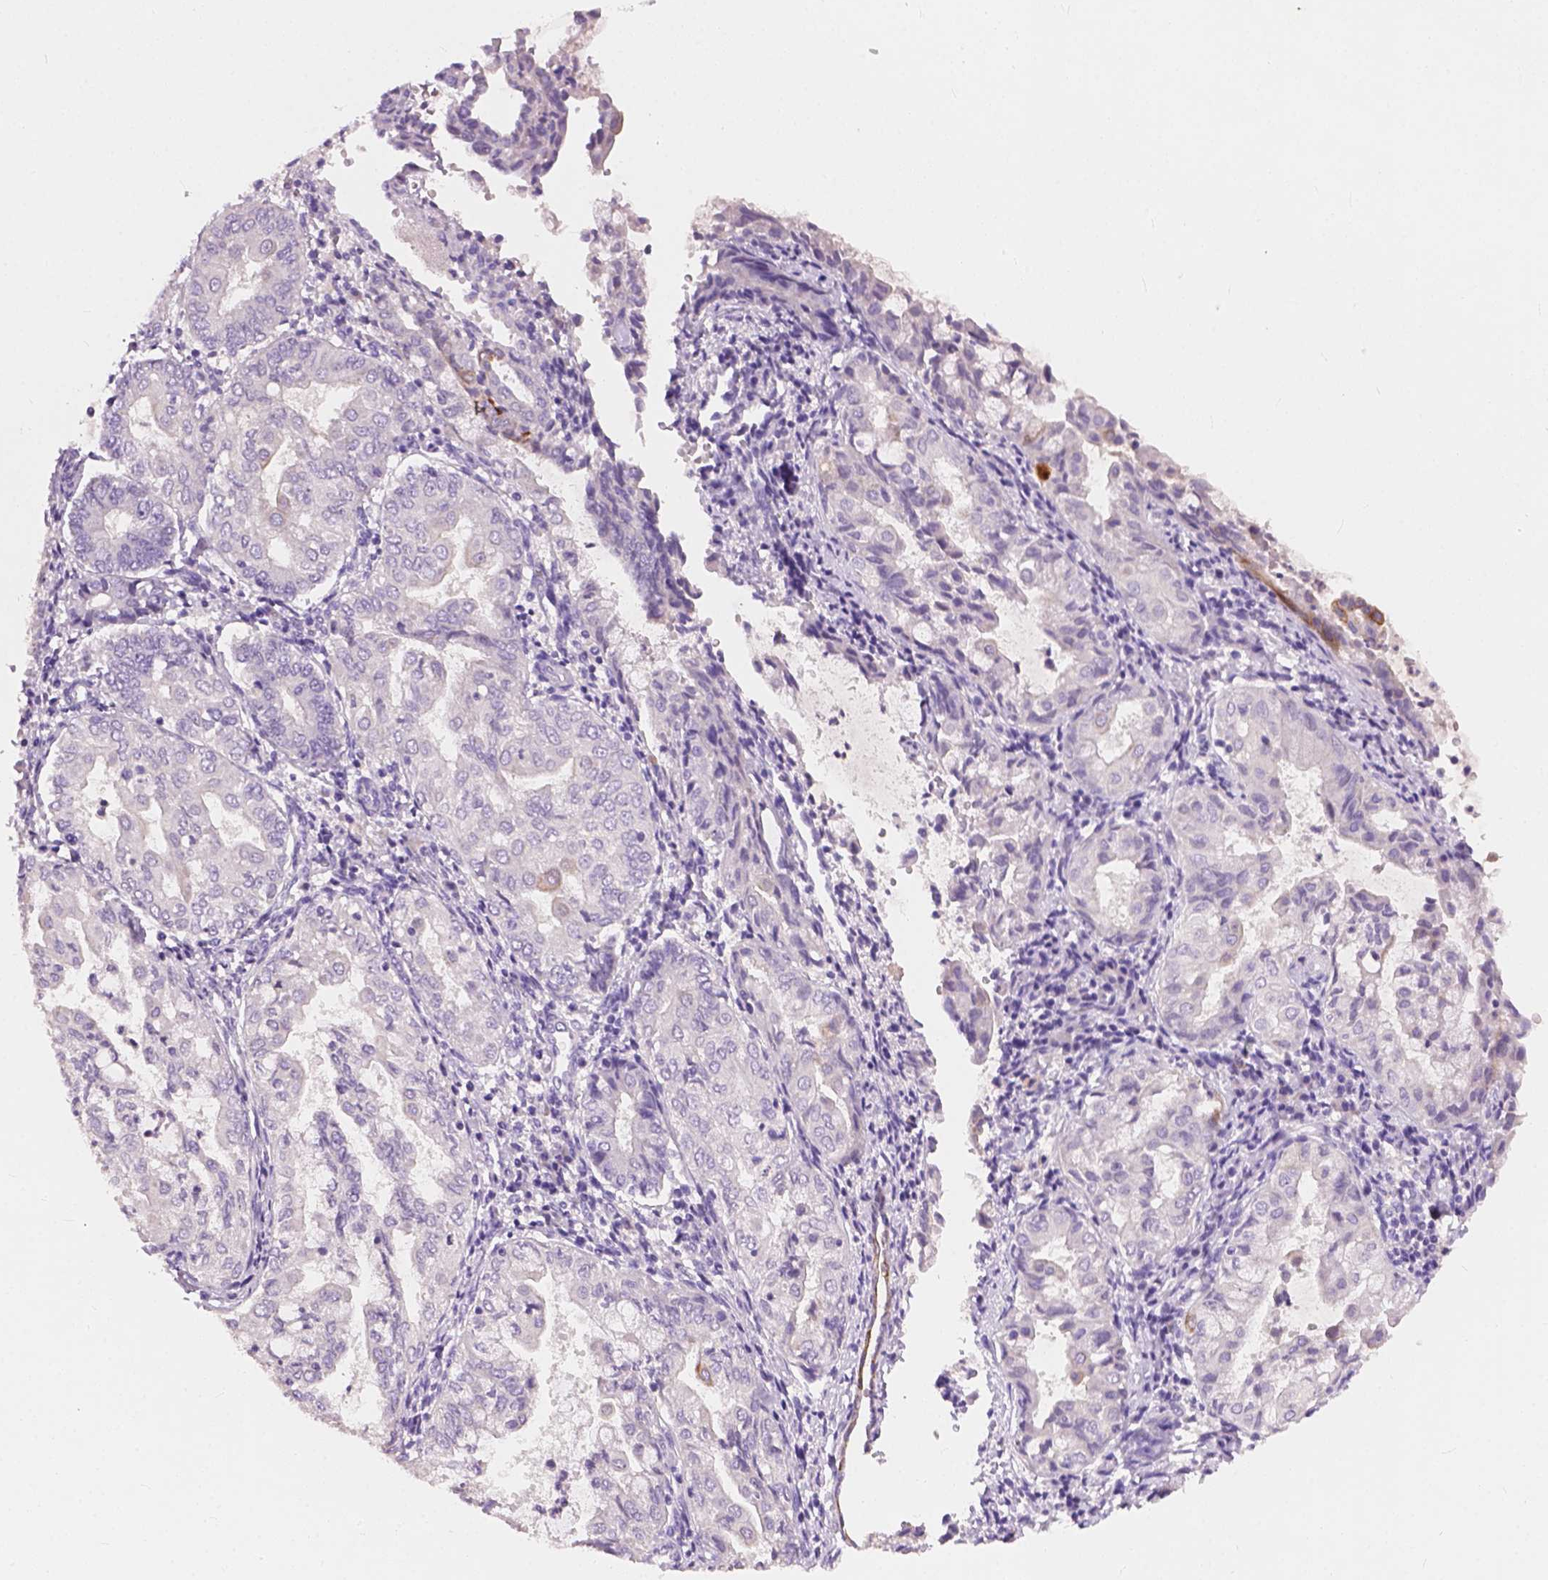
{"staining": {"intensity": "weak", "quantity": "<25%", "location": "cytoplasmic/membranous"}, "tissue": "endometrial cancer", "cell_type": "Tumor cells", "image_type": "cancer", "snomed": [{"axis": "morphology", "description": "Adenocarcinoma, NOS"}, {"axis": "topography", "description": "Endometrium"}], "caption": "This is a histopathology image of immunohistochemistry (IHC) staining of endometrial cancer, which shows no expression in tumor cells. Brightfield microscopy of immunohistochemistry (IHC) stained with DAB (brown) and hematoxylin (blue), captured at high magnification.", "gene": "KRT17", "patient": {"sex": "female", "age": 68}}